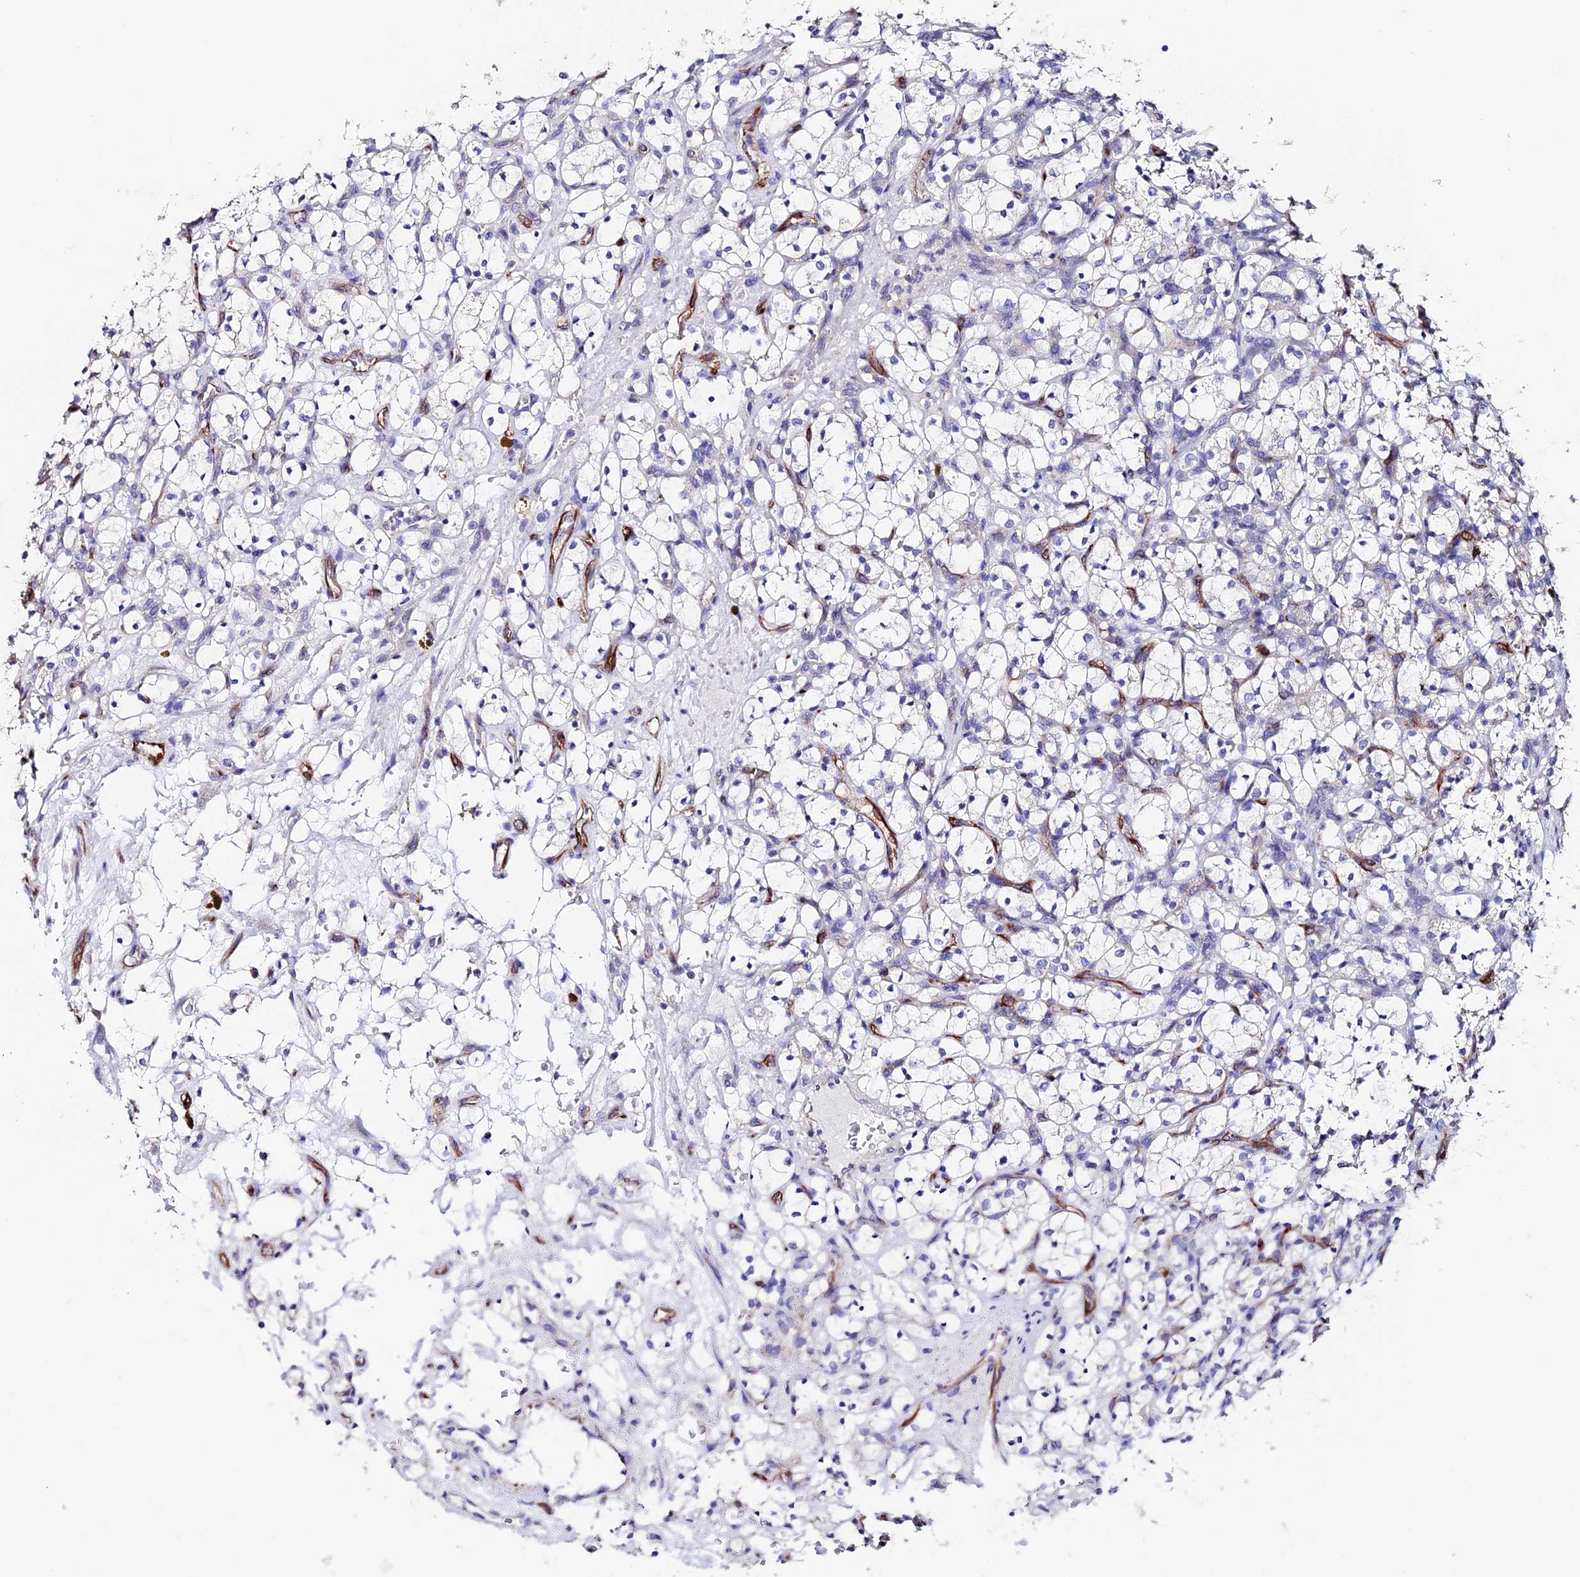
{"staining": {"intensity": "negative", "quantity": "none", "location": "none"}, "tissue": "renal cancer", "cell_type": "Tumor cells", "image_type": "cancer", "snomed": [{"axis": "morphology", "description": "Adenocarcinoma, NOS"}, {"axis": "topography", "description": "Kidney"}], "caption": "IHC of renal cancer shows no staining in tumor cells. (DAB IHC with hematoxylin counter stain).", "gene": "ESM1", "patient": {"sex": "female", "age": 69}}